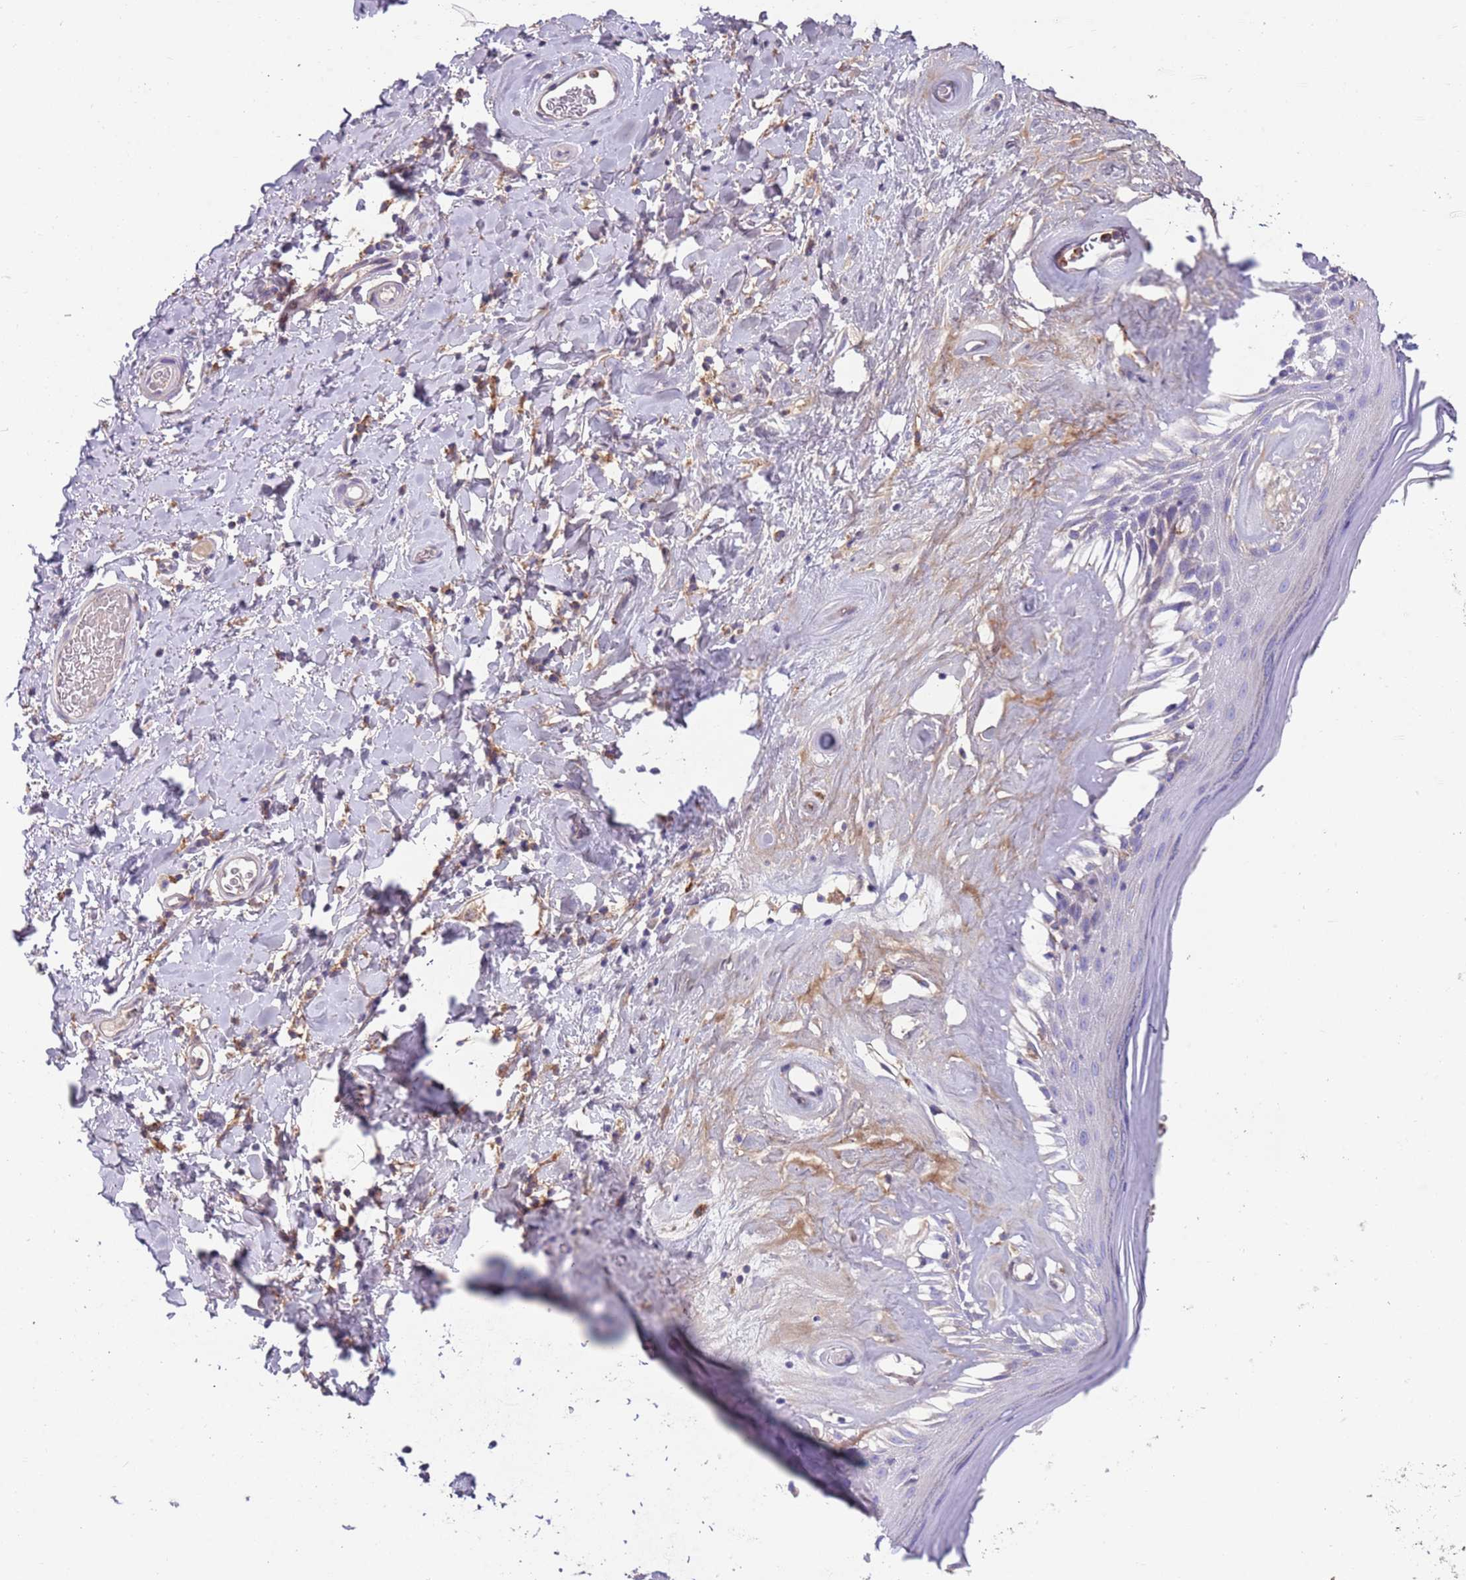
{"staining": {"intensity": "weak", "quantity": "<25%", "location": "cytoplasmic/membranous"}, "tissue": "skin", "cell_type": "Epidermal cells", "image_type": "normal", "snomed": [{"axis": "morphology", "description": "Normal tissue, NOS"}, {"axis": "morphology", "description": "Inflammation, NOS"}, {"axis": "topography", "description": "Vulva"}], "caption": "Histopathology image shows no significant protein positivity in epidermal cells of normal skin. (Immunohistochemistry, brightfield microscopy, high magnification).", "gene": "DDT", "patient": {"sex": "female", "age": 86}}